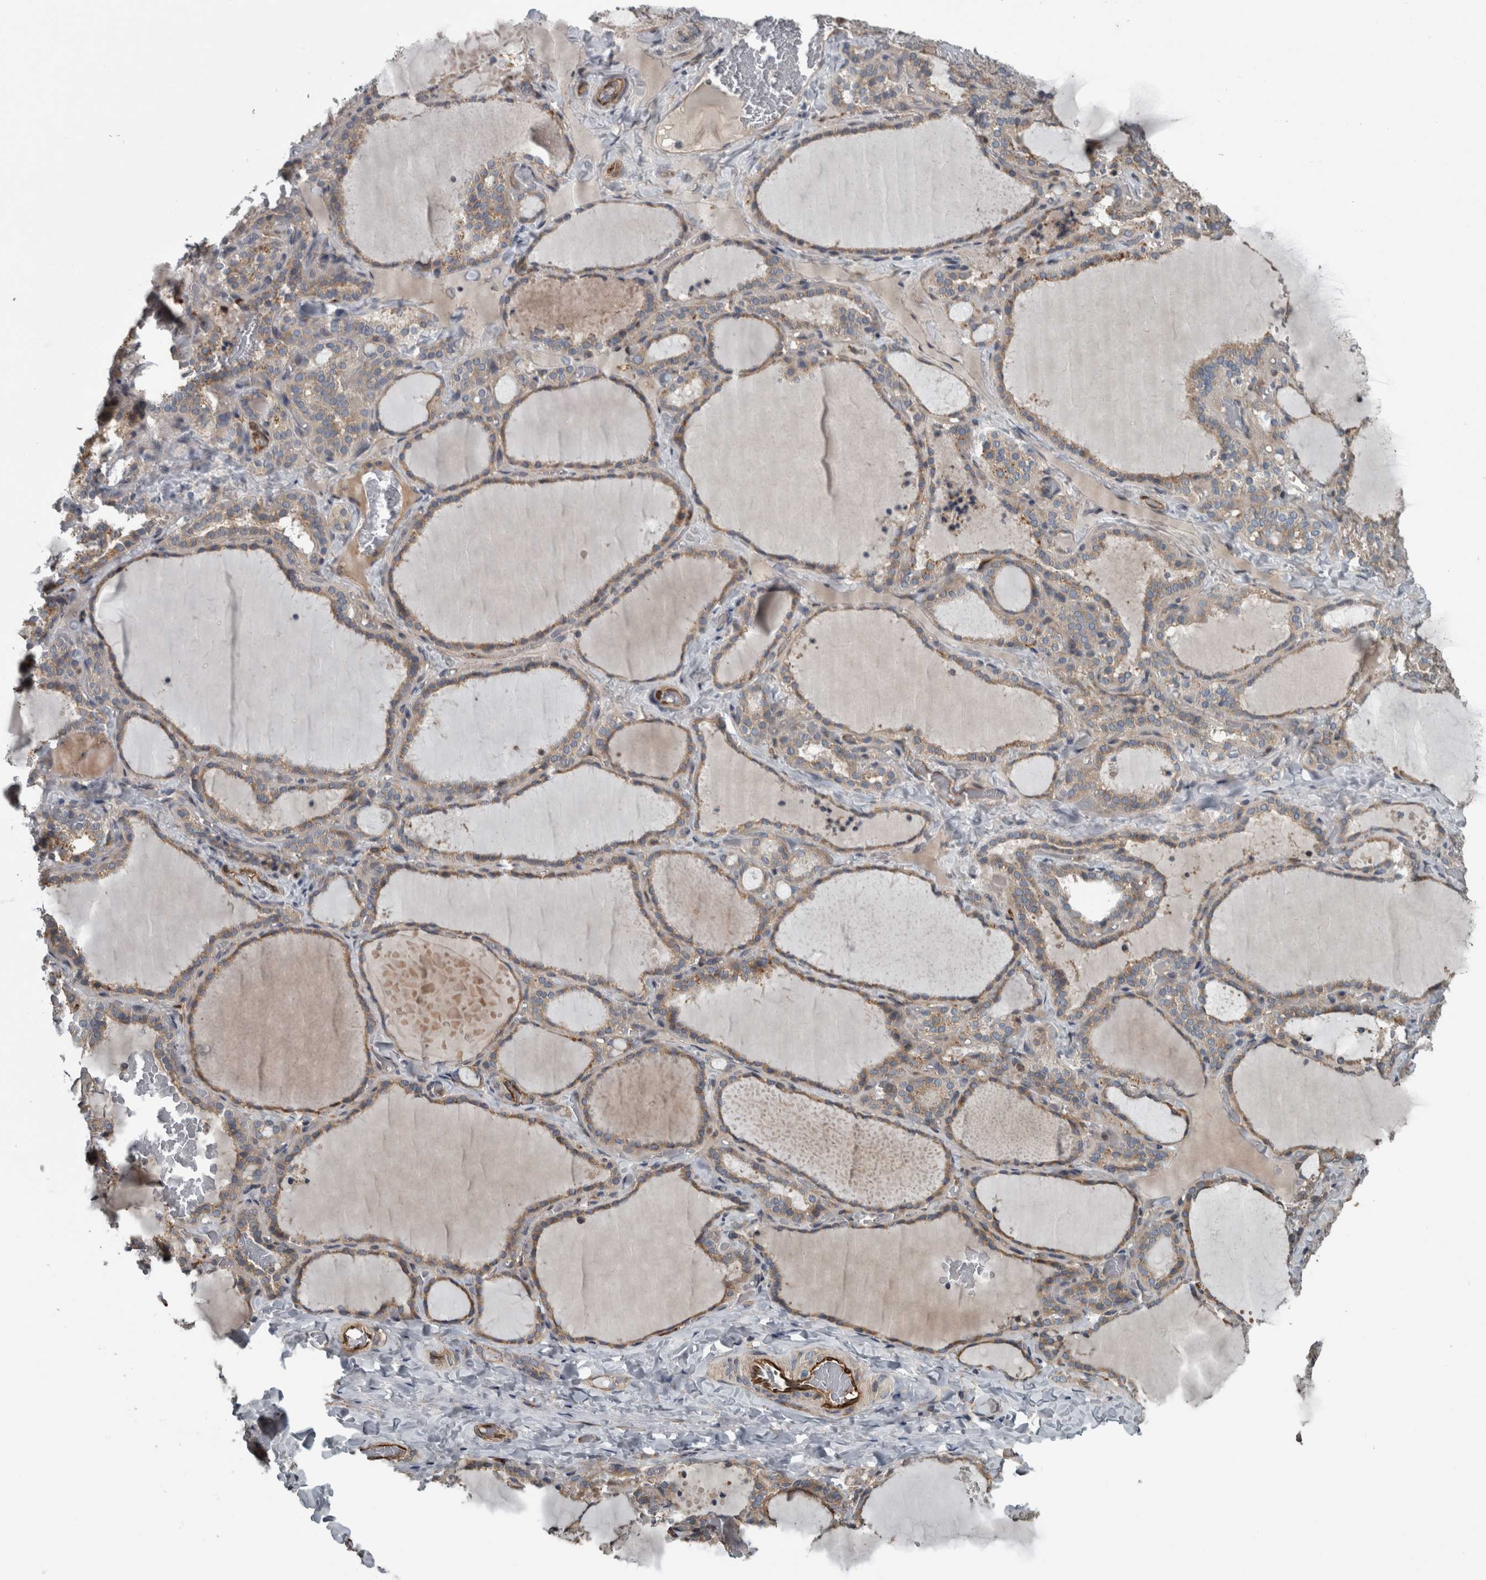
{"staining": {"intensity": "weak", "quantity": ">75%", "location": "cytoplasmic/membranous"}, "tissue": "thyroid gland", "cell_type": "Glandular cells", "image_type": "normal", "snomed": [{"axis": "morphology", "description": "Normal tissue, NOS"}, {"axis": "topography", "description": "Thyroid gland"}], "caption": "Weak cytoplasmic/membranous protein staining is seen in approximately >75% of glandular cells in thyroid gland. (DAB (3,3'-diaminobenzidine) IHC, brown staining for protein, blue staining for nuclei).", "gene": "EXOC8", "patient": {"sex": "female", "age": 22}}